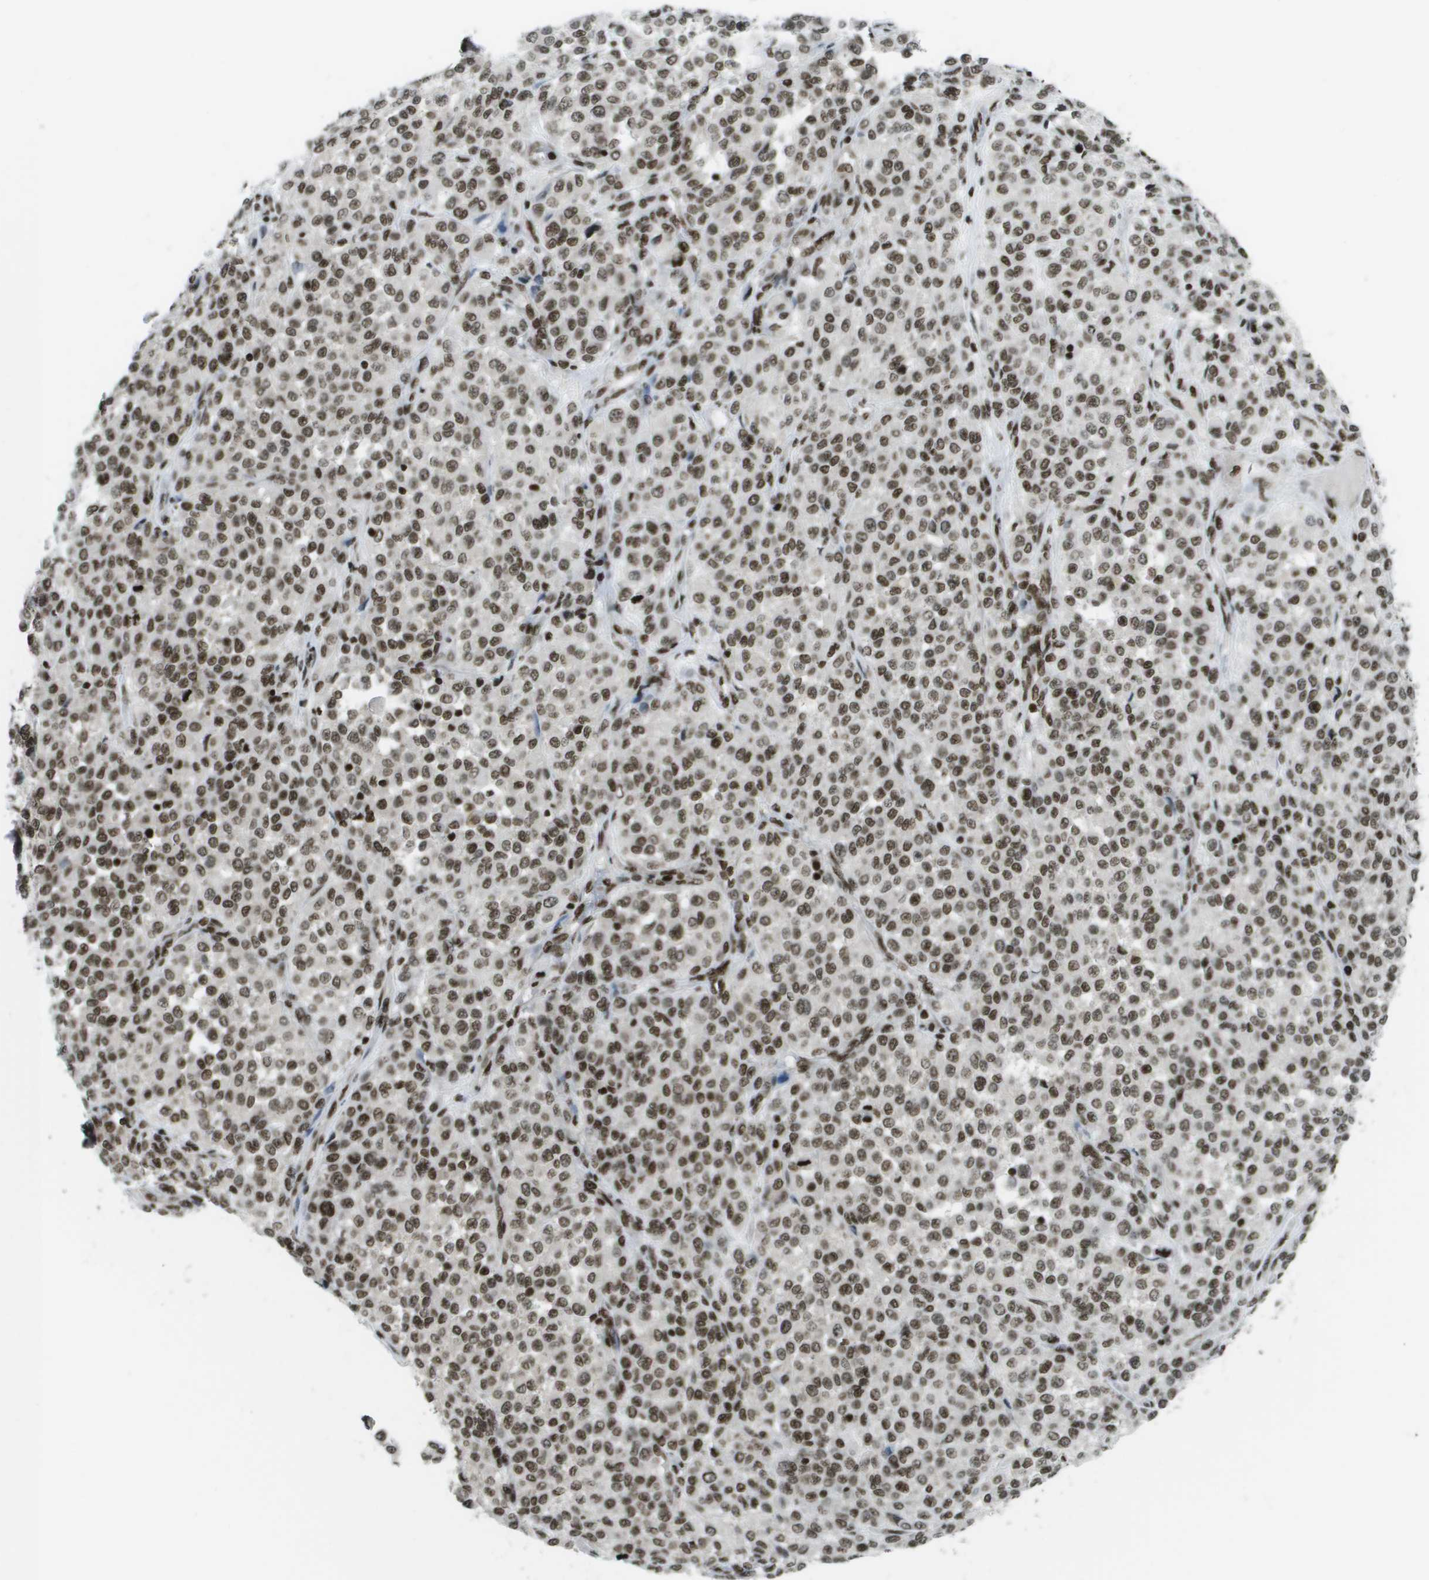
{"staining": {"intensity": "strong", "quantity": ">75%", "location": "nuclear"}, "tissue": "melanoma", "cell_type": "Tumor cells", "image_type": "cancer", "snomed": [{"axis": "morphology", "description": "Malignant melanoma, Metastatic site"}, {"axis": "topography", "description": "Pancreas"}], "caption": "This is a photomicrograph of immunohistochemistry (IHC) staining of melanoma, which shows strong positivity in the nuclear of tumor cells.", "gene": "GLYR1", "patient": {"sex": "female", "age": 30}}